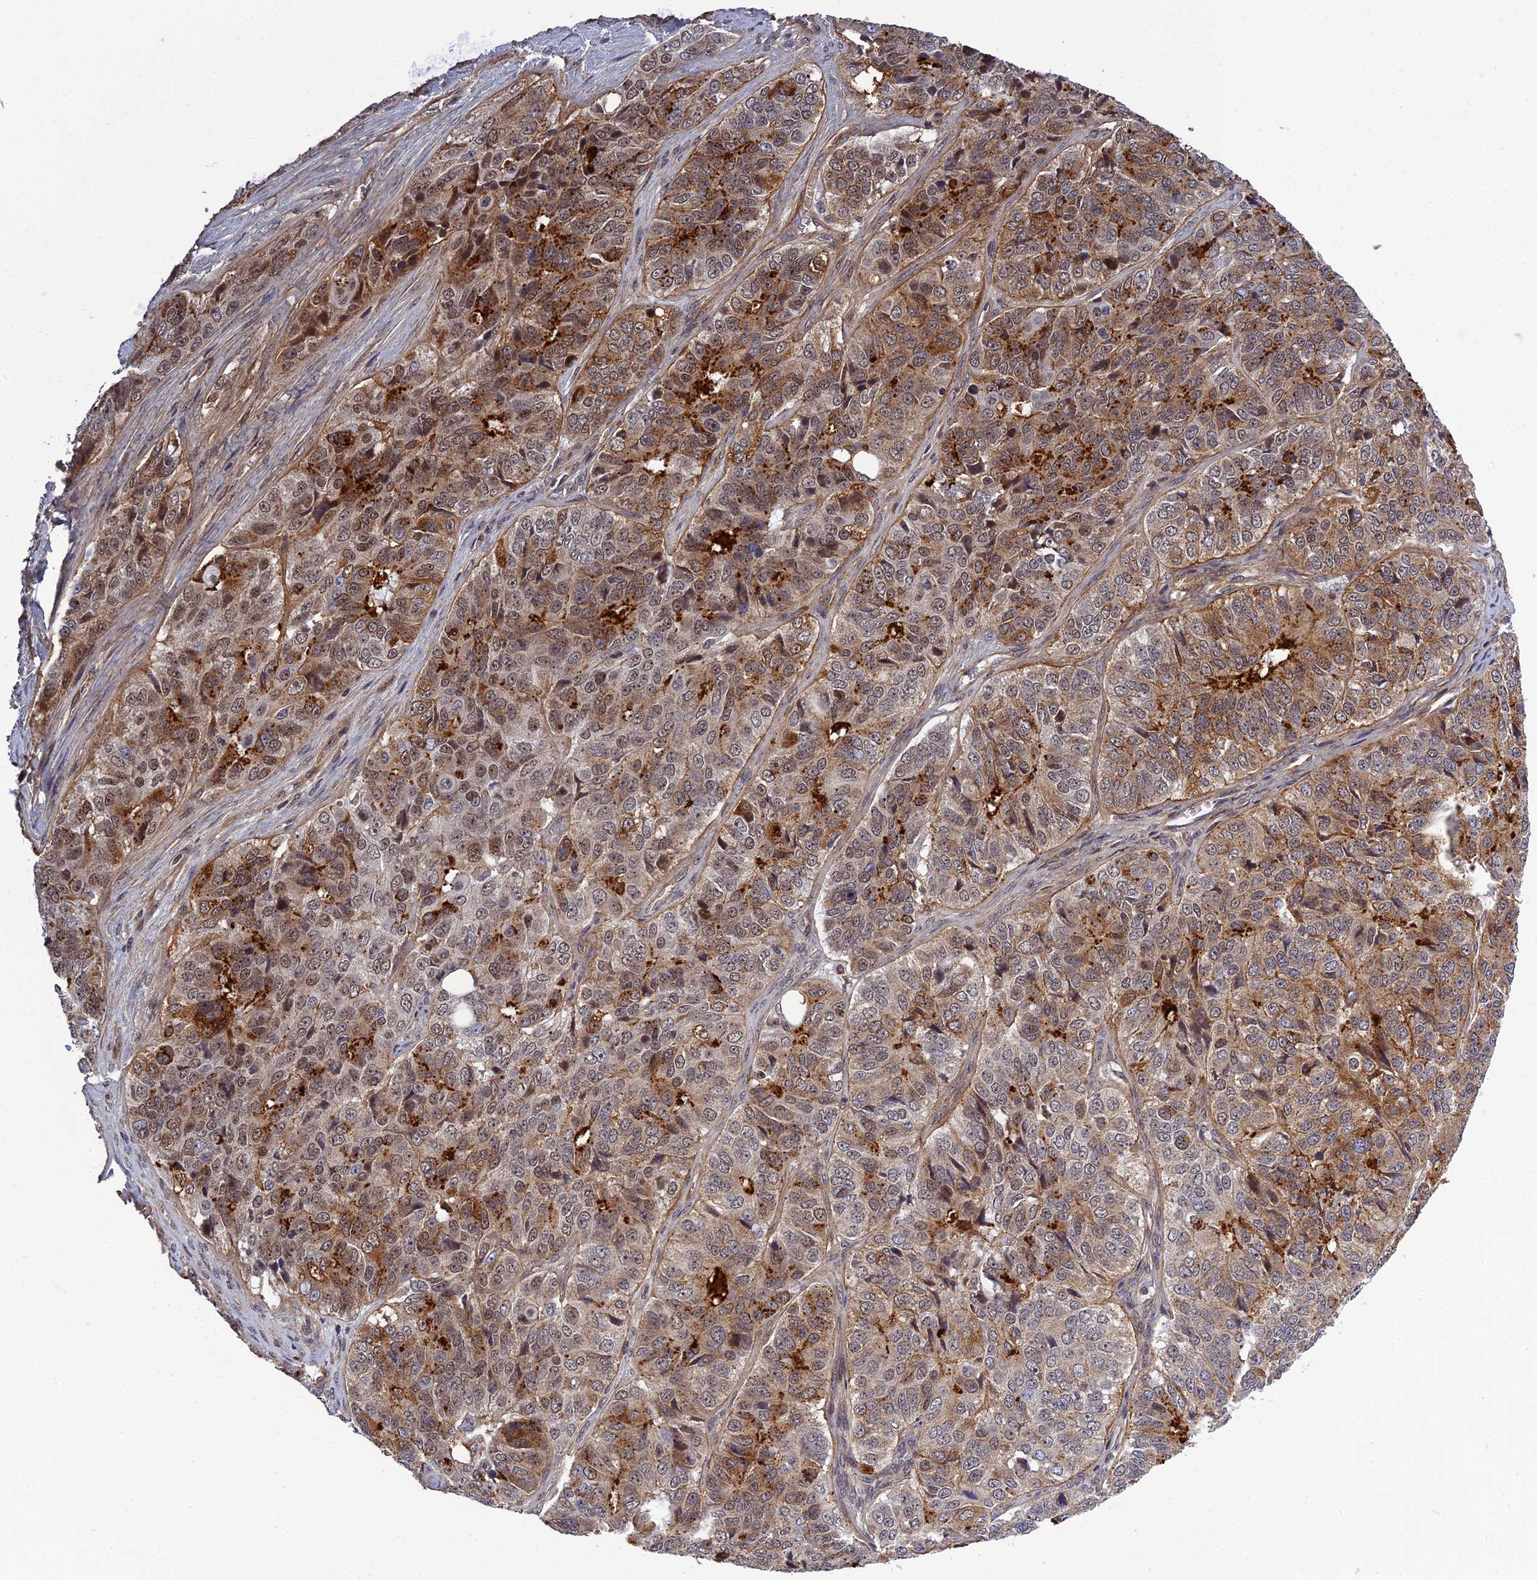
{"staining": {"intensity": "moderate", "quantity": "25%-75%", "location": "cytoplasmic/membranous,nuclear"}, "tissue": "ovarian cancer", "cell_type": "Tumor cells", "image_type": "cancer", "snomed": [{"axis": "morphology", "description": "Carcinoma, endometroid"}, {"axis": "topography", "description": "Ovary"}], "caption": "An immunohistochemistry (IHC) image of neoplastic tissue is shown. Protein staining in brown highlights moderate cytoplasmic/membranous and nuclear positivity in ovarian endometroid carcinoma within tumor cells. (DAB IHC with brightfield microscopy, high magnification).", "gene": "REXO1", "patient": {"sex": "female", "age": 51}}